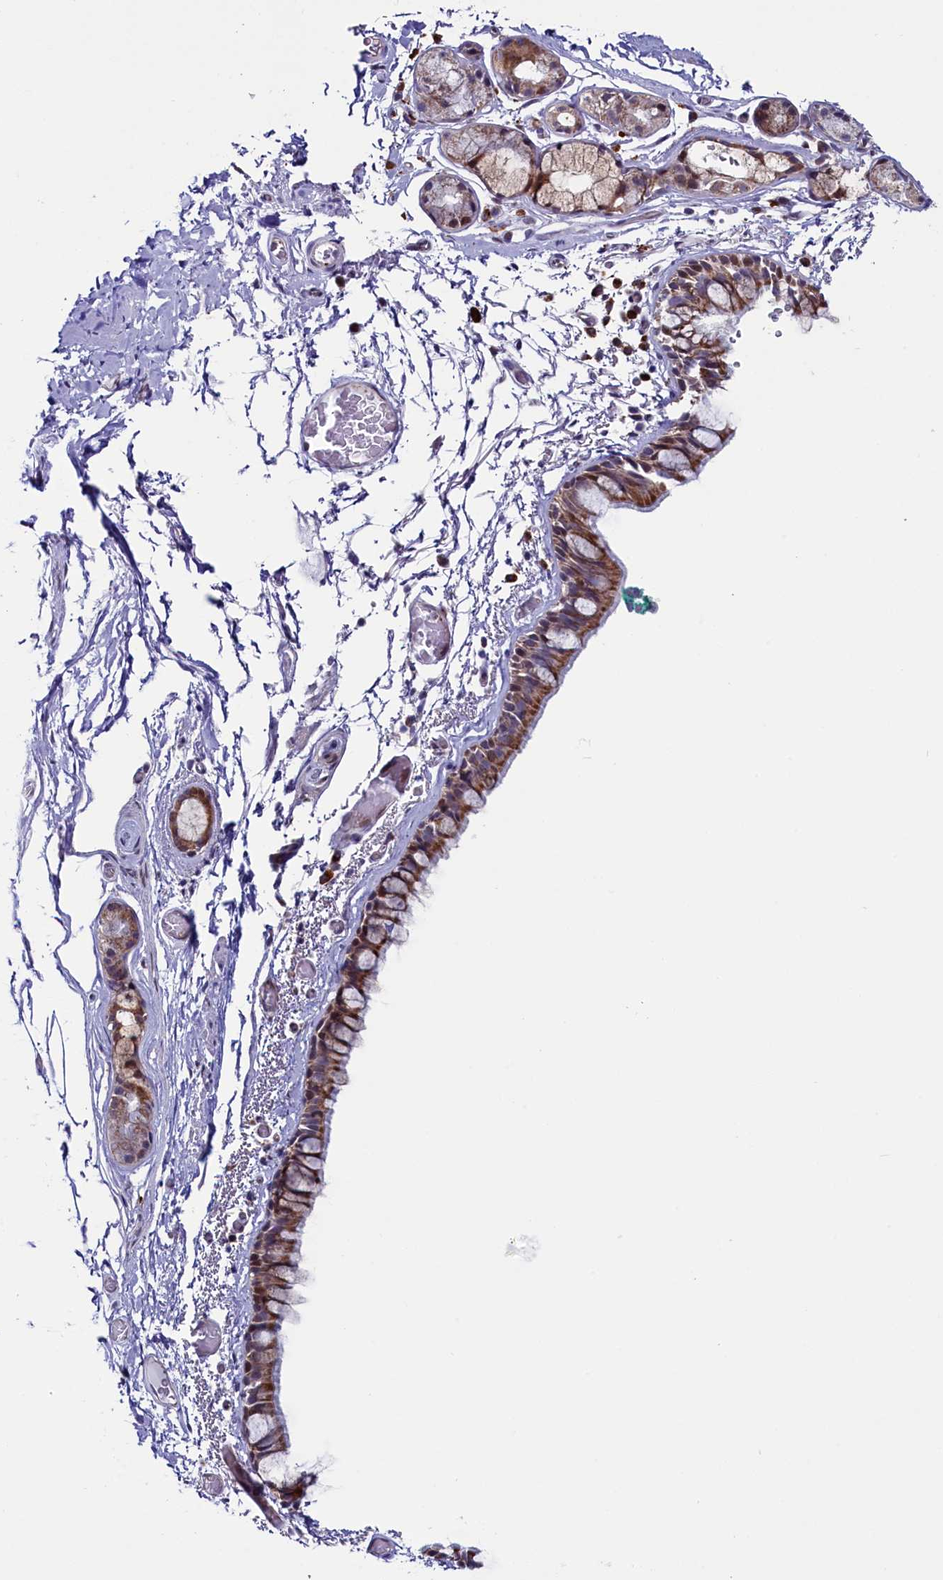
{"staining": {"intensity": "moderate", "quantity": ">75%", "location": "cytoplasmic/membranous"}, "tissue": "bronchus", "cell_type": "Respiratory epithelial cells", "image_type": "normal", "snomed": [{"axis": "morphology", "description": "Normal tissue, NOS"}, {"axis": "topography", "description": "Cartilage tissue"}], "caption": "Respiratory epithelial cells show medium levels of moderate cytoplasmic/membranous positivity in about >75% of cells in normal human bronchus.", "gene": "CIAPIN1", "patient": {"sex": "male", "age": 63}}